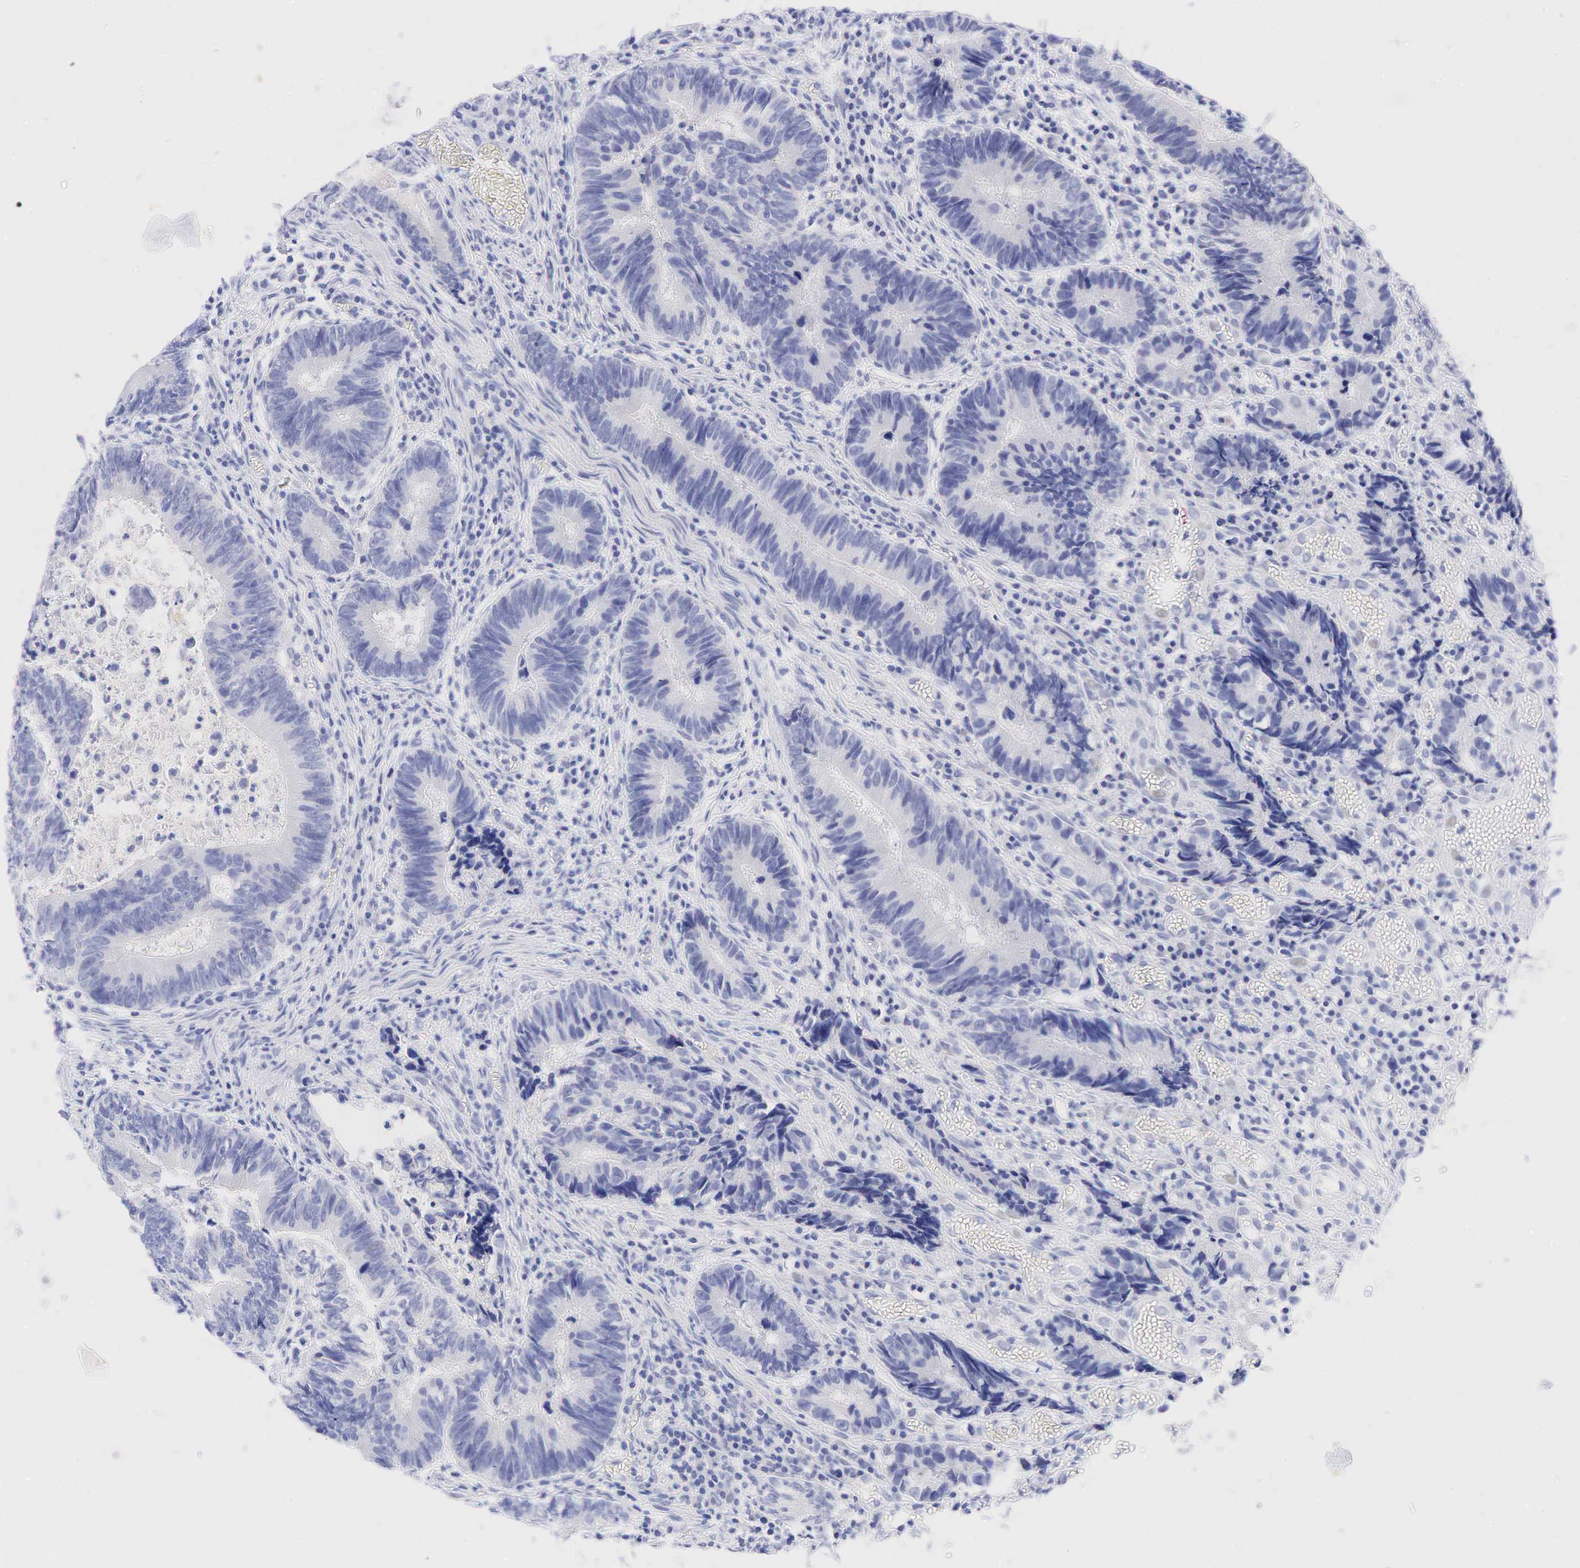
{"staining": {"intensity": "negative", "quantity": "none", "location": "none"}, "tissue": "colorectal cancer", "cell_type": "Tumor cells", "image_type": "cancer", "snomed": [{"axis": "morphology", "description": "Adenocarcinoma, NOS"}, {"axis": "topography", "description": "Rectum"}], "caption": "DAB (3,3'-diaminobenzidine) immunohistochemical staining of colorectal cancer exhibits no significant positivity in tumor cells.", "gene": "AR", "patient": {"sex": "female", "age": 98}}